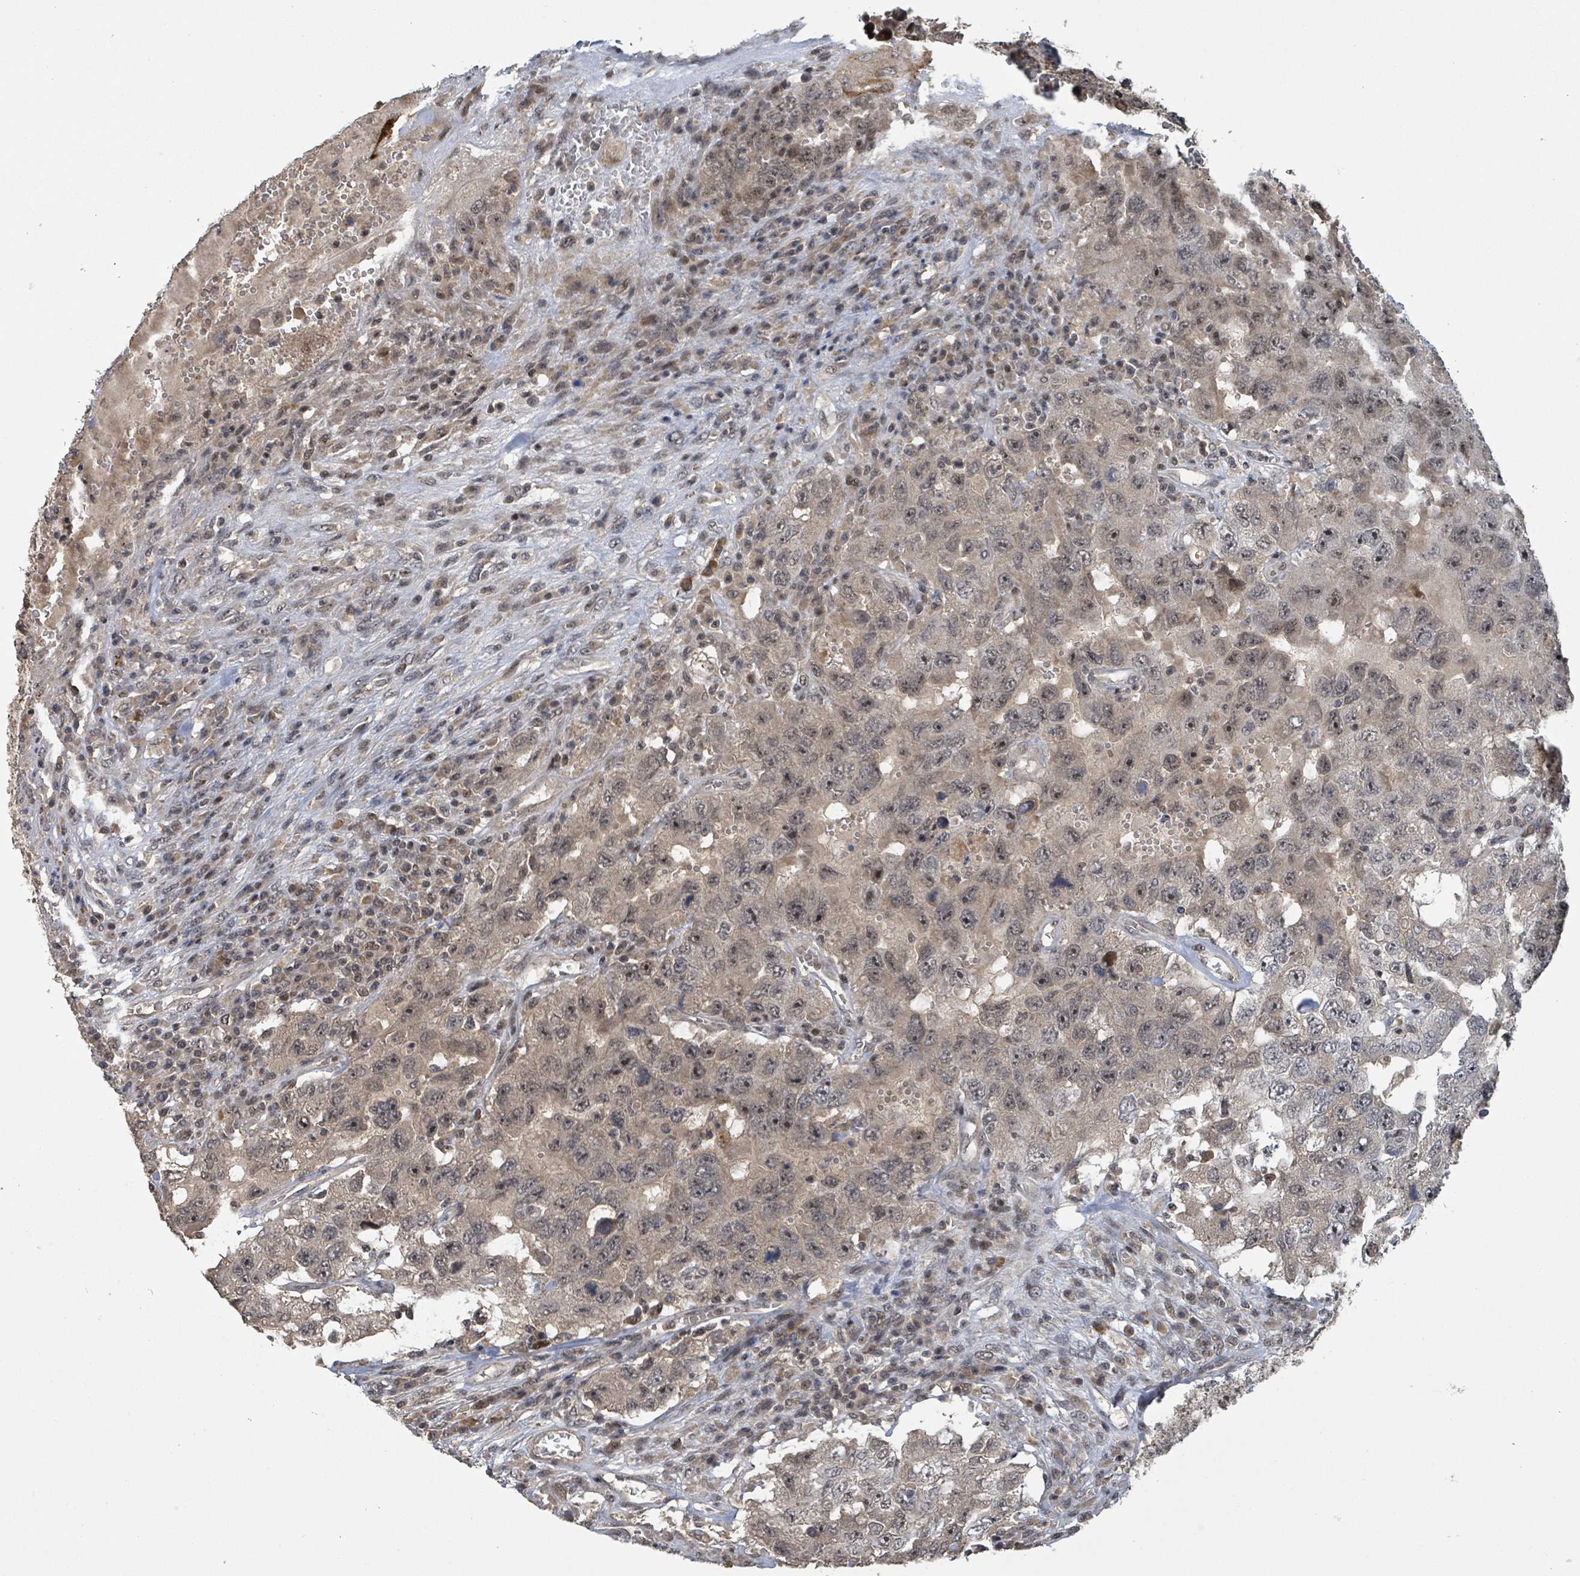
{"staining": {"intensity": "weak", "quantity": ">75%", "location": "nuclear"}, "tissue": "testis cancer", "cell_type": "Tumor cells", "image_type": "cancer", "snomed": [{"axis": "morphology", "description": "Carcinoma, Embryonal, NOS"}, {"axis": "topography", "description": "Testis"}], "caption": "Embryonal carcinoma (testis) stained with DAB (3,3'-diaminobenzidine) immunohistochemistry (IHC) reveals low levels of weak nuclear expression in approximately >75% of tumor cells.", "gene": "ZBTB14", "patient": {"sex": "male", "age": 26}}